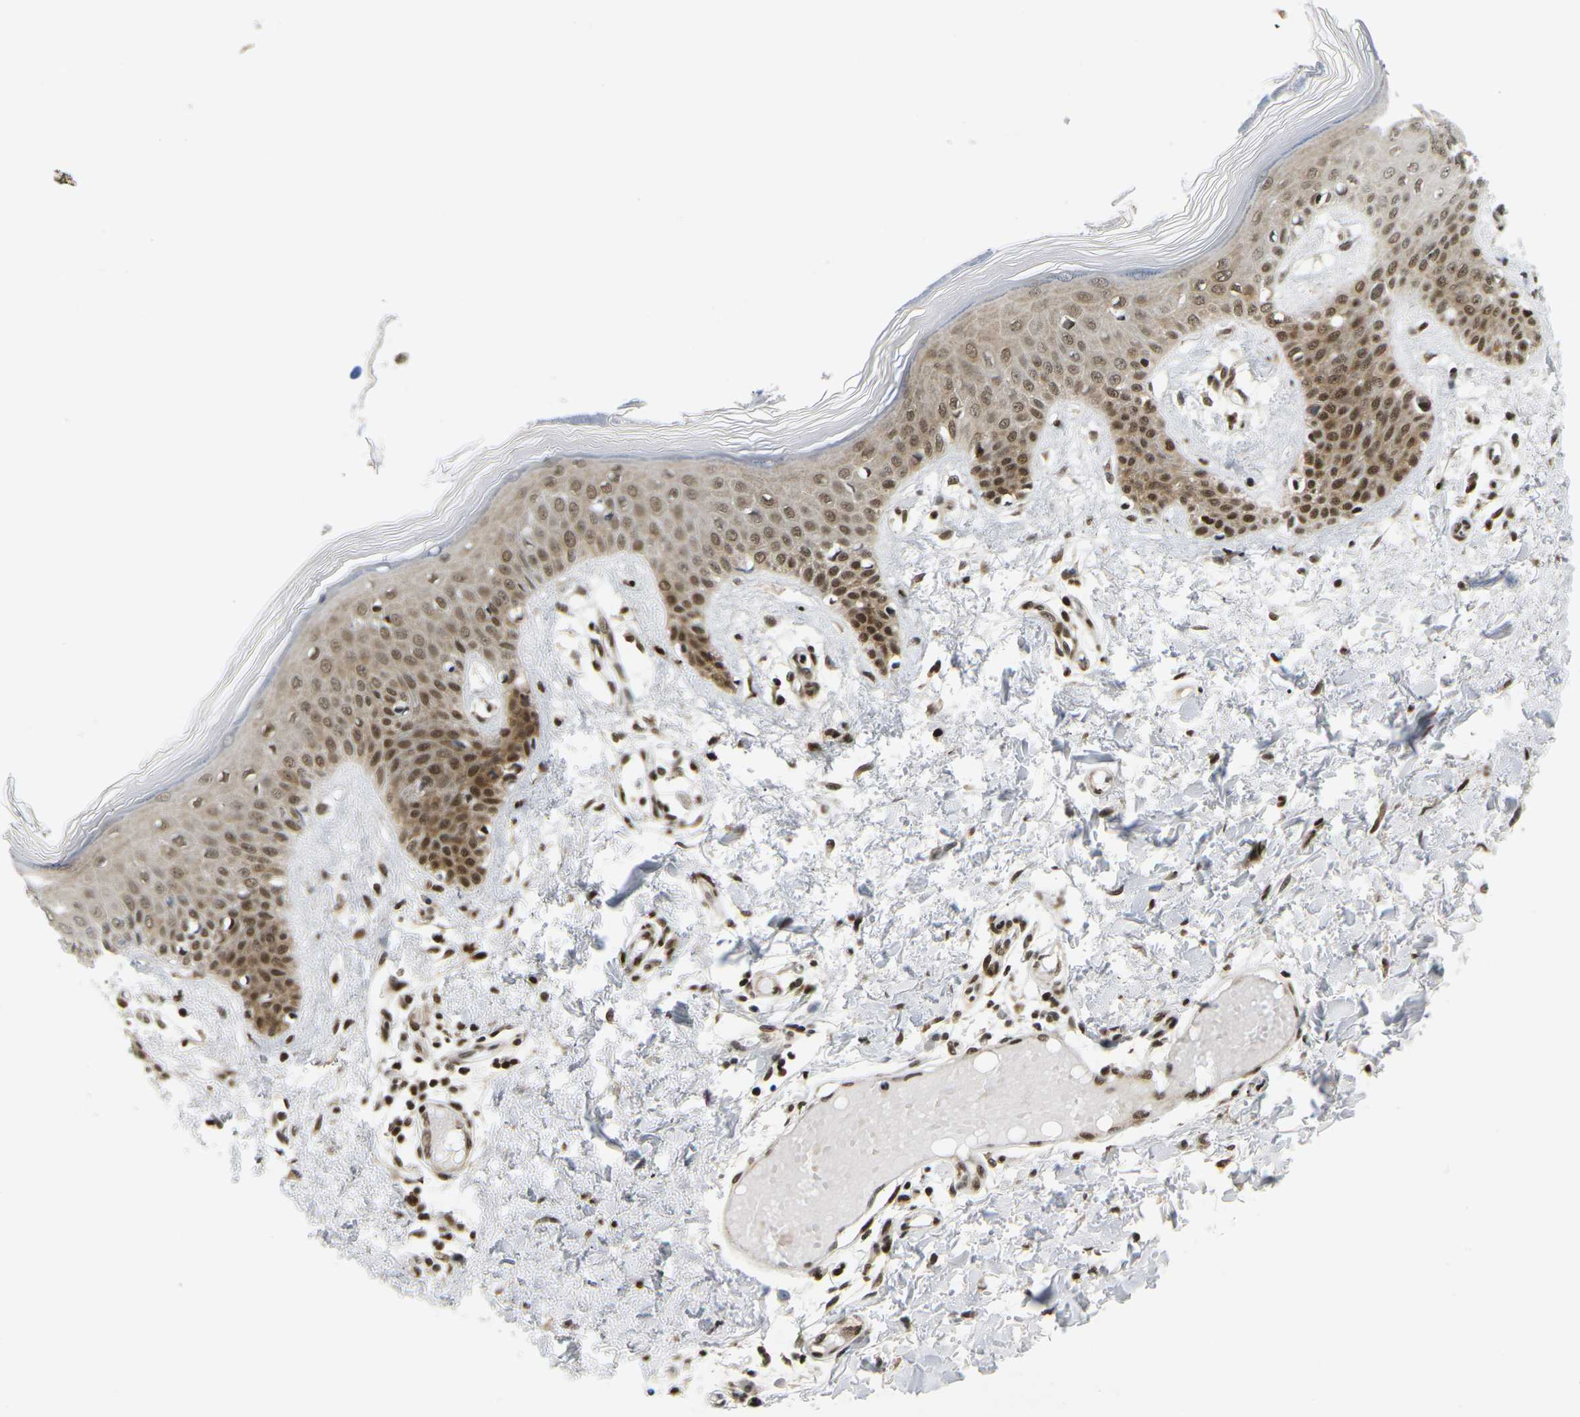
{"staining": {"intensity": "strong", "quantity": ">75%", "location": "cytoplasmic/membranous"}, "tissue": "skin", "cell_type": "Fibroblasts", "image_type": "normal", "snomed": [{"axis": "morphology", "description": "Normal tissue, NOS"}, {"axis": "topography", "description": "Skin"}], "caption": "Brown immunohistochemical staining in unremarkable skin exhibits strong cytoplasmic/membranous staining in about >75% of fibroblasts. (IHC, brightfield microscopy, high magnification).", "gene": "CELF1", "patient": {"sex": "male", "age": 53}}